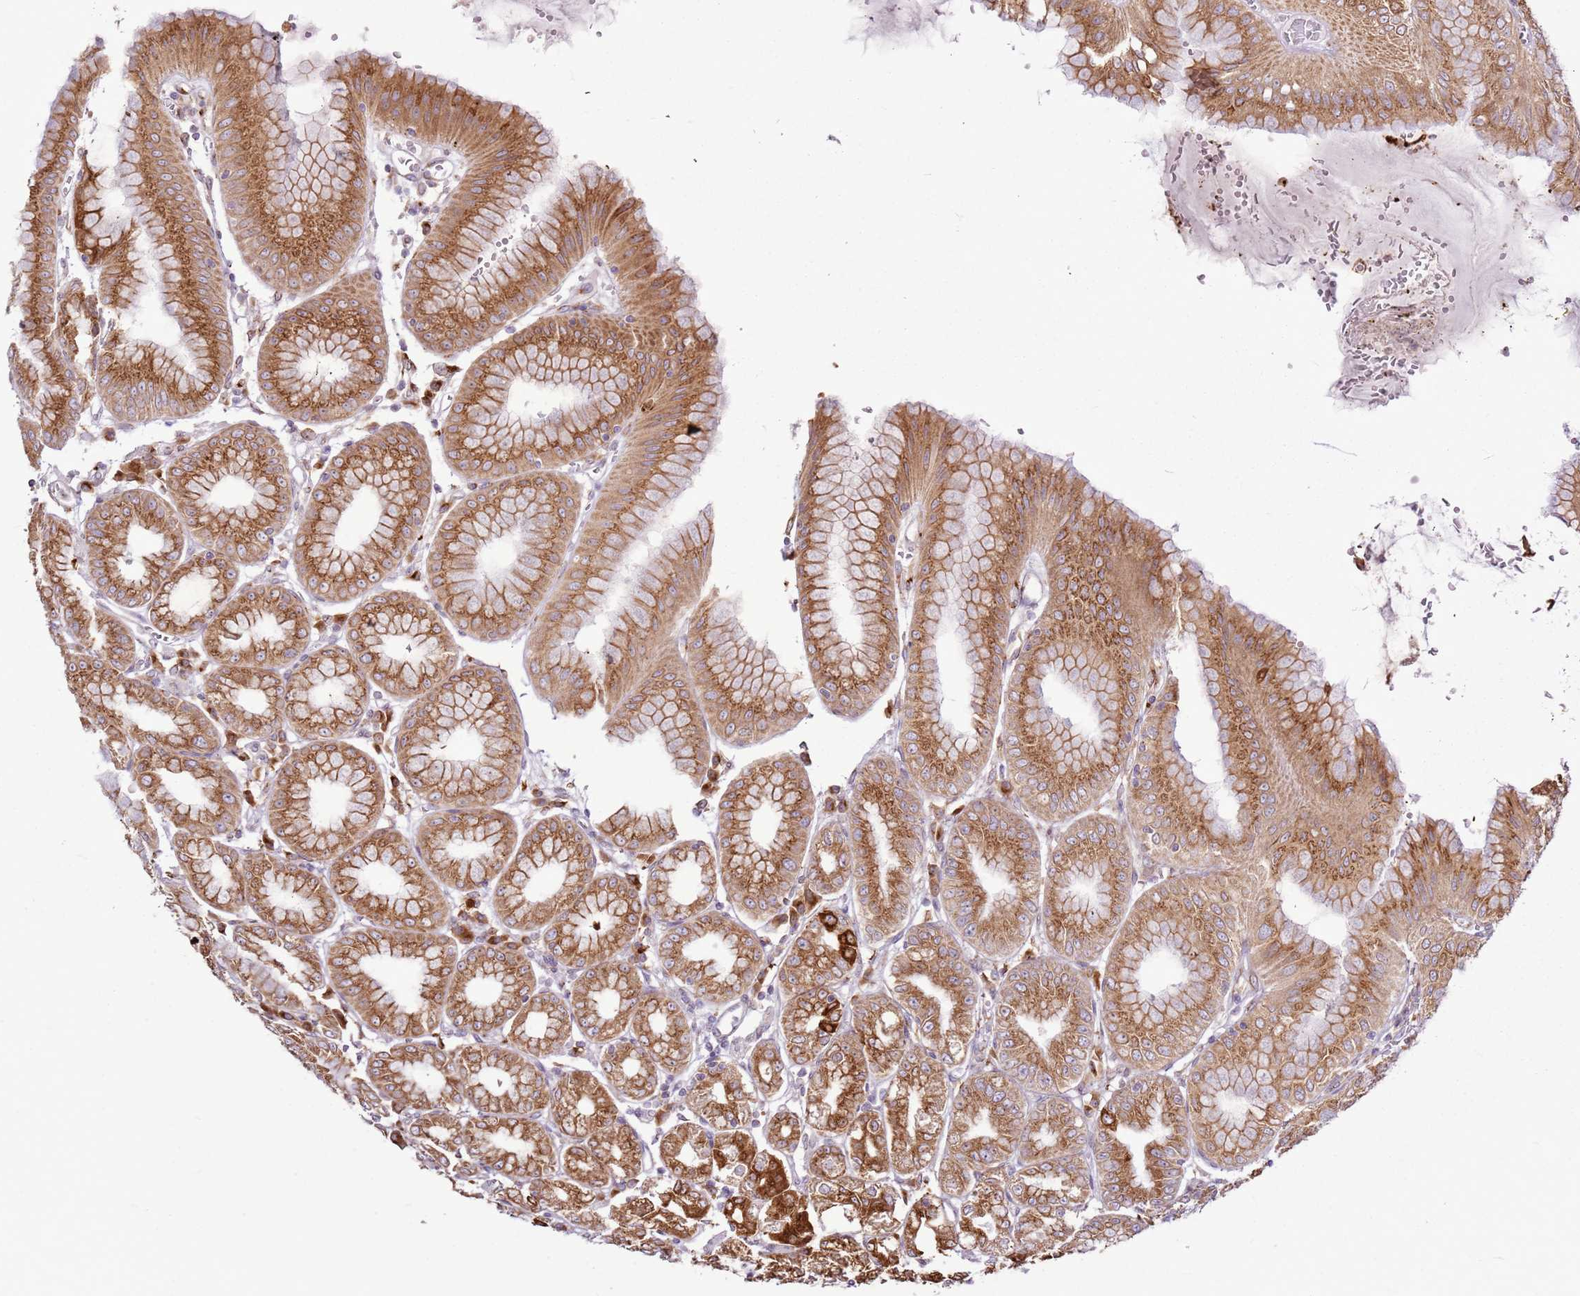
{"staining": {"intensity": "moderate", "quantity": ">75%", "location": "cytoplasmic/membranous"}, "tissue": "stomach", "cell_type": "Glandular cells", "image_type": "normal", "snomed": [{"axis": "morphology", "description": "Normal tissue, NOS"}, {"axis": "topography", "description": "Stomach, lower"}], "caption": "Stomach stained with a brown dye demonstrates moderate cytoplasmic/membranous positive positivity in approximately >75% of glandular cells.", "gene": "TMED10", "patient": {"sex": "male", "age": 71}}